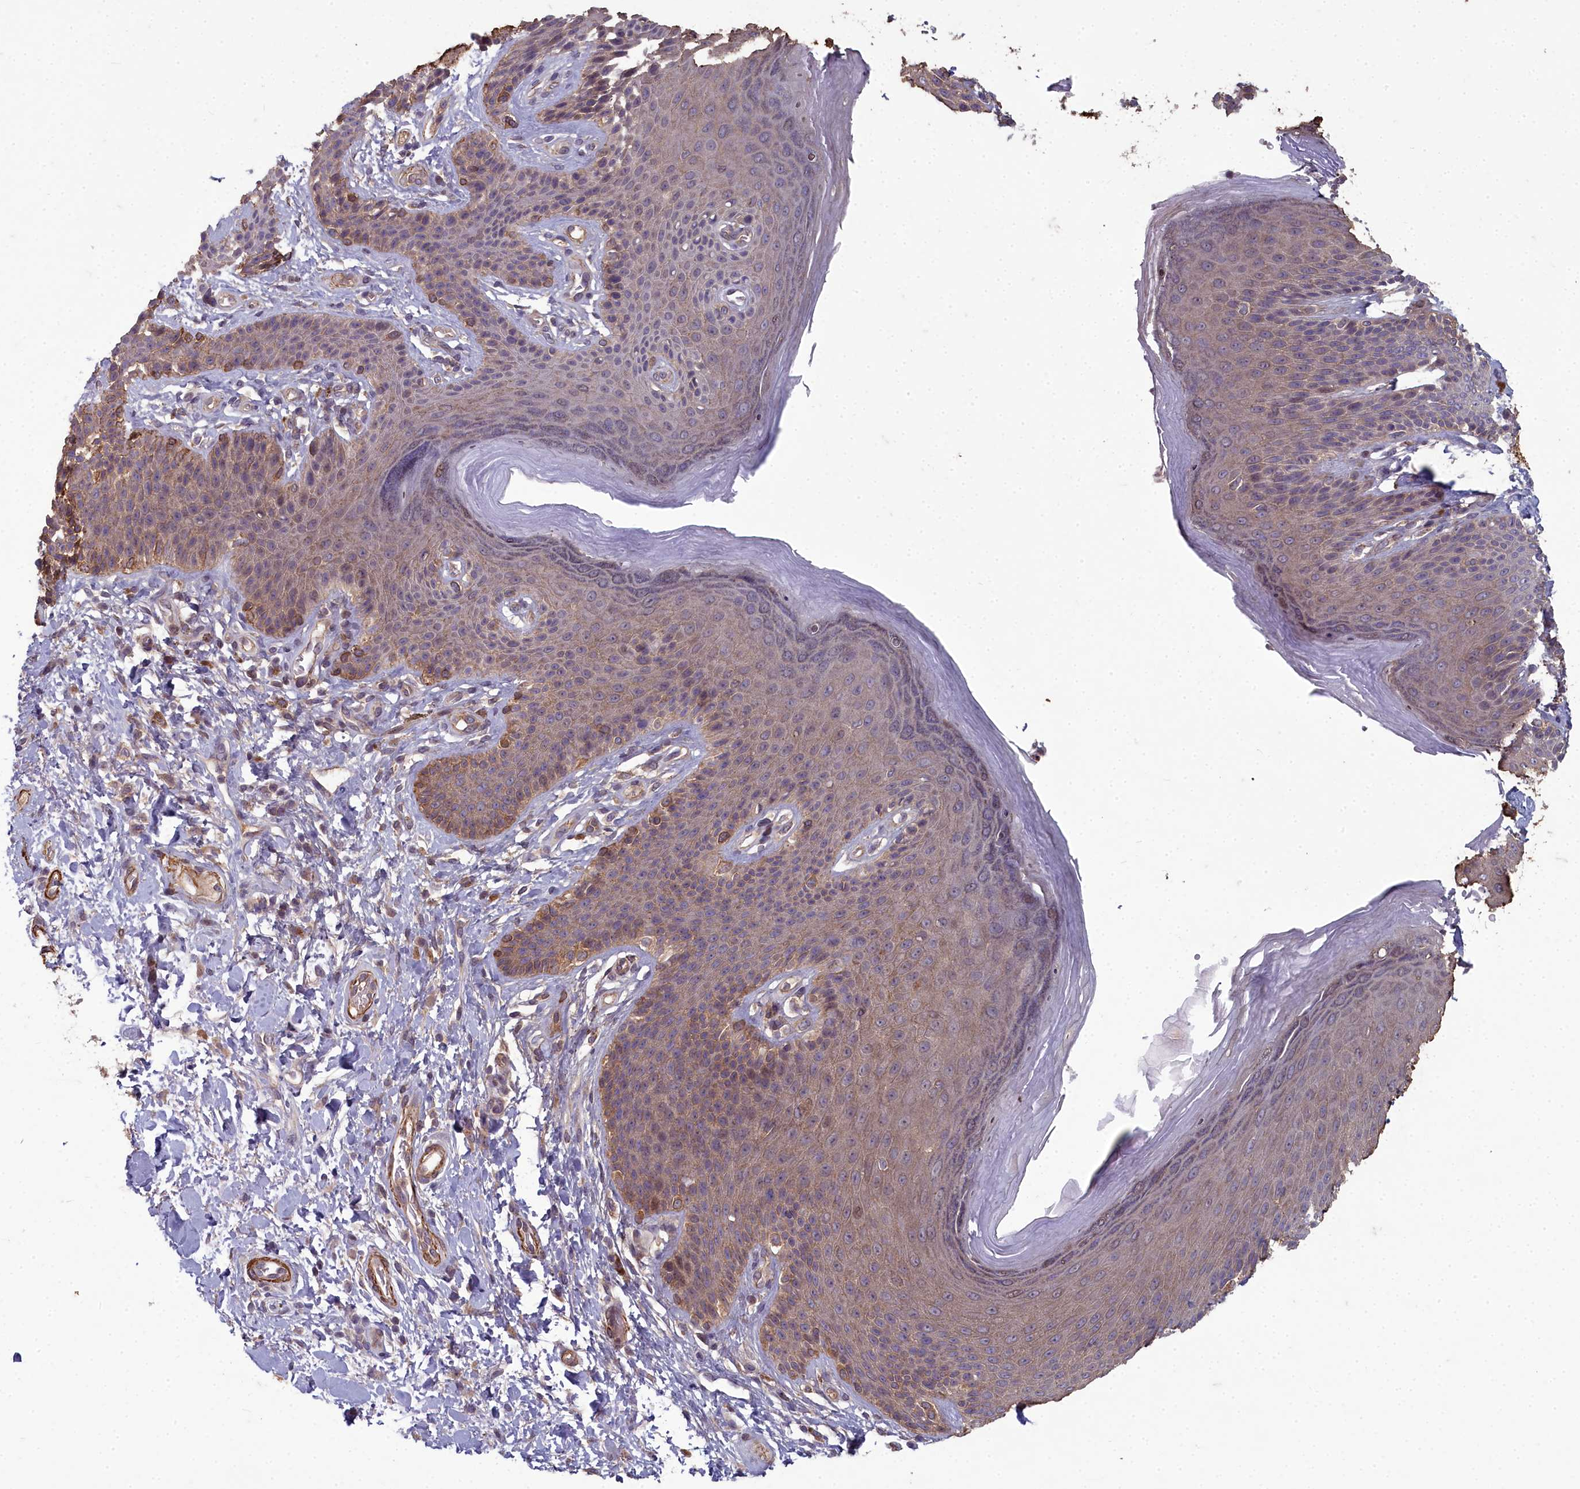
{"staining": {"intensity": "moderate", "quantity": "25%-75%", "location": "cytoplasmic/membranous,nuclear"}, "tissue": "skin", "cell_type": "Epidermal cells", "image_type": "normal", "snomed": [{"axis": "morphology", "description": "Normal tissue, NOS"}, {"axis": "topography", "description": "Anal"}], "caption": "IHC of benign skin reveals medium levels of moderate cytoplasmic/membranous,nuclear staining in about 25%-75% of epidermal cells.", "gene": "ZNF626", "patient": {"sex": "female", "age": 89}}